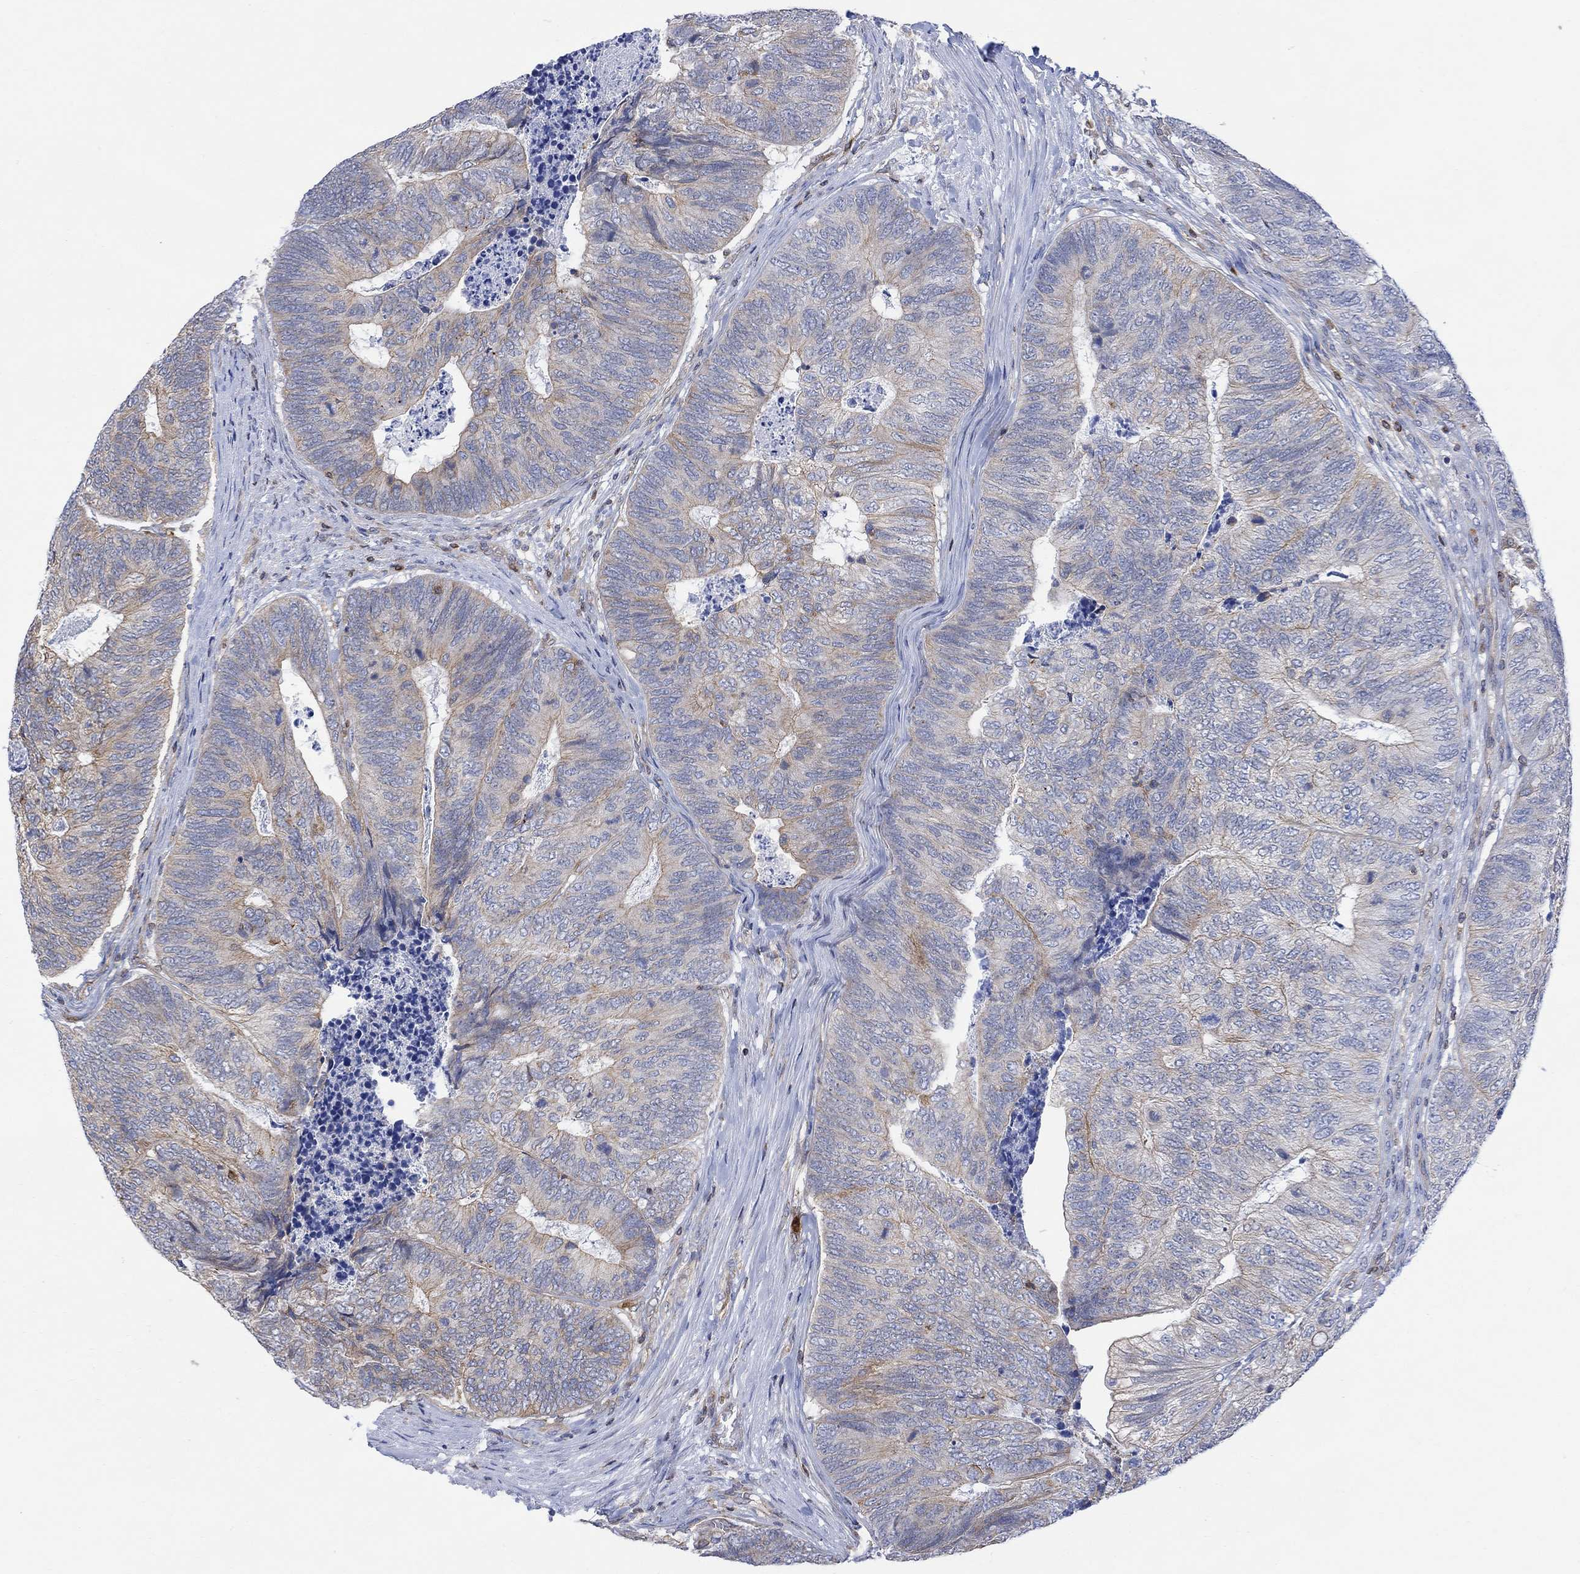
{"staining": {"intensity": "moderate", "quantity": "<25%", "location": "cytoplasmic/membranous"}, "tissue": "colorectal cancer", "cell_type": "Tumor cells", "image_type": "cancer", "snomed": [{"axis": "morphology", "description": "Adenocarcinoma, NOS"}, {"axis": "topography", "description": "Colon"}], "caption": "Immunohistochemistry (DAB (3,3'-diaminobenzidine)) staining of colorectal cancer (adenocarcinoma) shows moderate cytoplasmic/membranous protein positivity in about <25% of tumor cells.", "gene": "GBP5", "patient": {"sex": "female", "age": 67}}